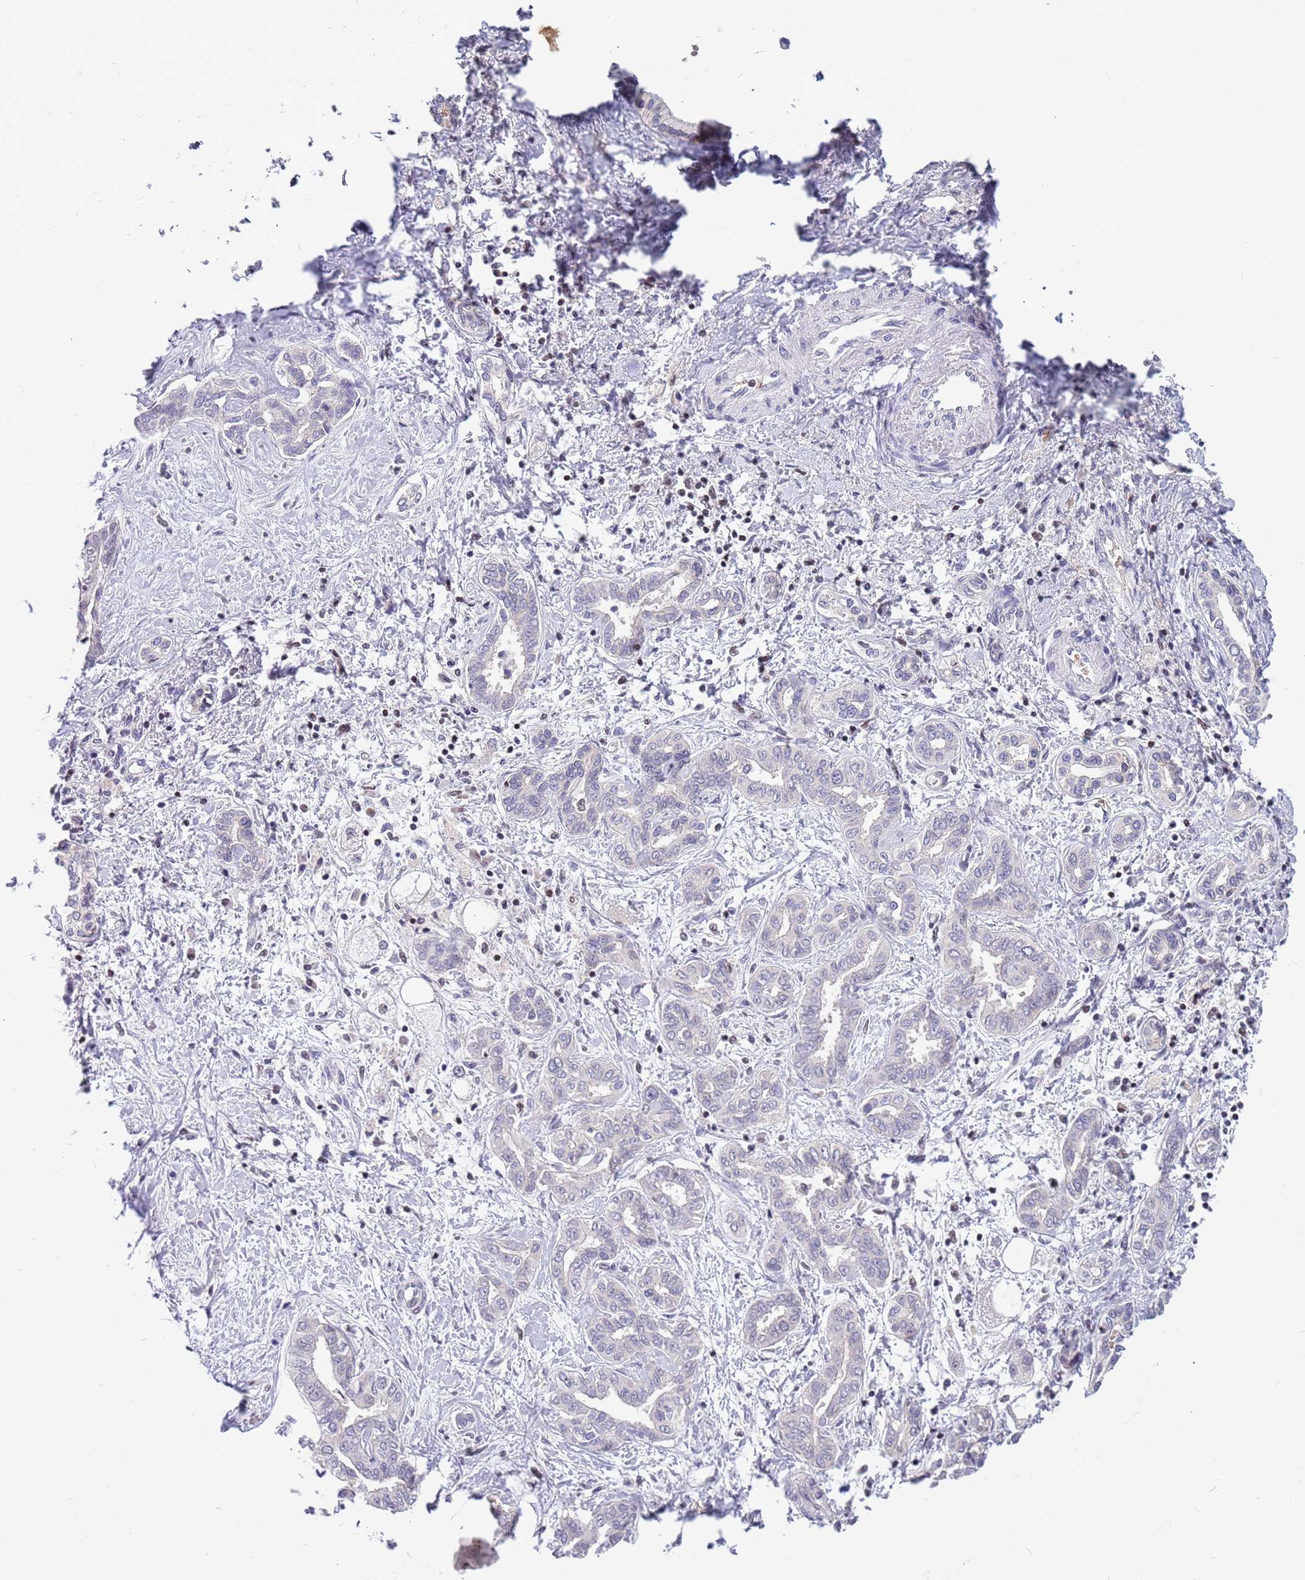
{"staining": {"intensity": "negative", "quantity": "none", "location": "none"}, "tissue": "liver cancer", "cell_type": "Tumor cells", "image_type": "cancer", "snomed": [{"axis": "morphology", "description": "Cholangiocarcinoma"}, {"axis": "topography", "description": "Liver"}], "caption": "Tumor cells are negative for protein expression in human liver cholangiocarcinoma. Brightfield microscopy of IHC stained with DAB (brown) and hematoxylin (blue), captured at high magnification.", "gene": "ARHGEF5", "patient": {"sex": "female", "age": 77}}